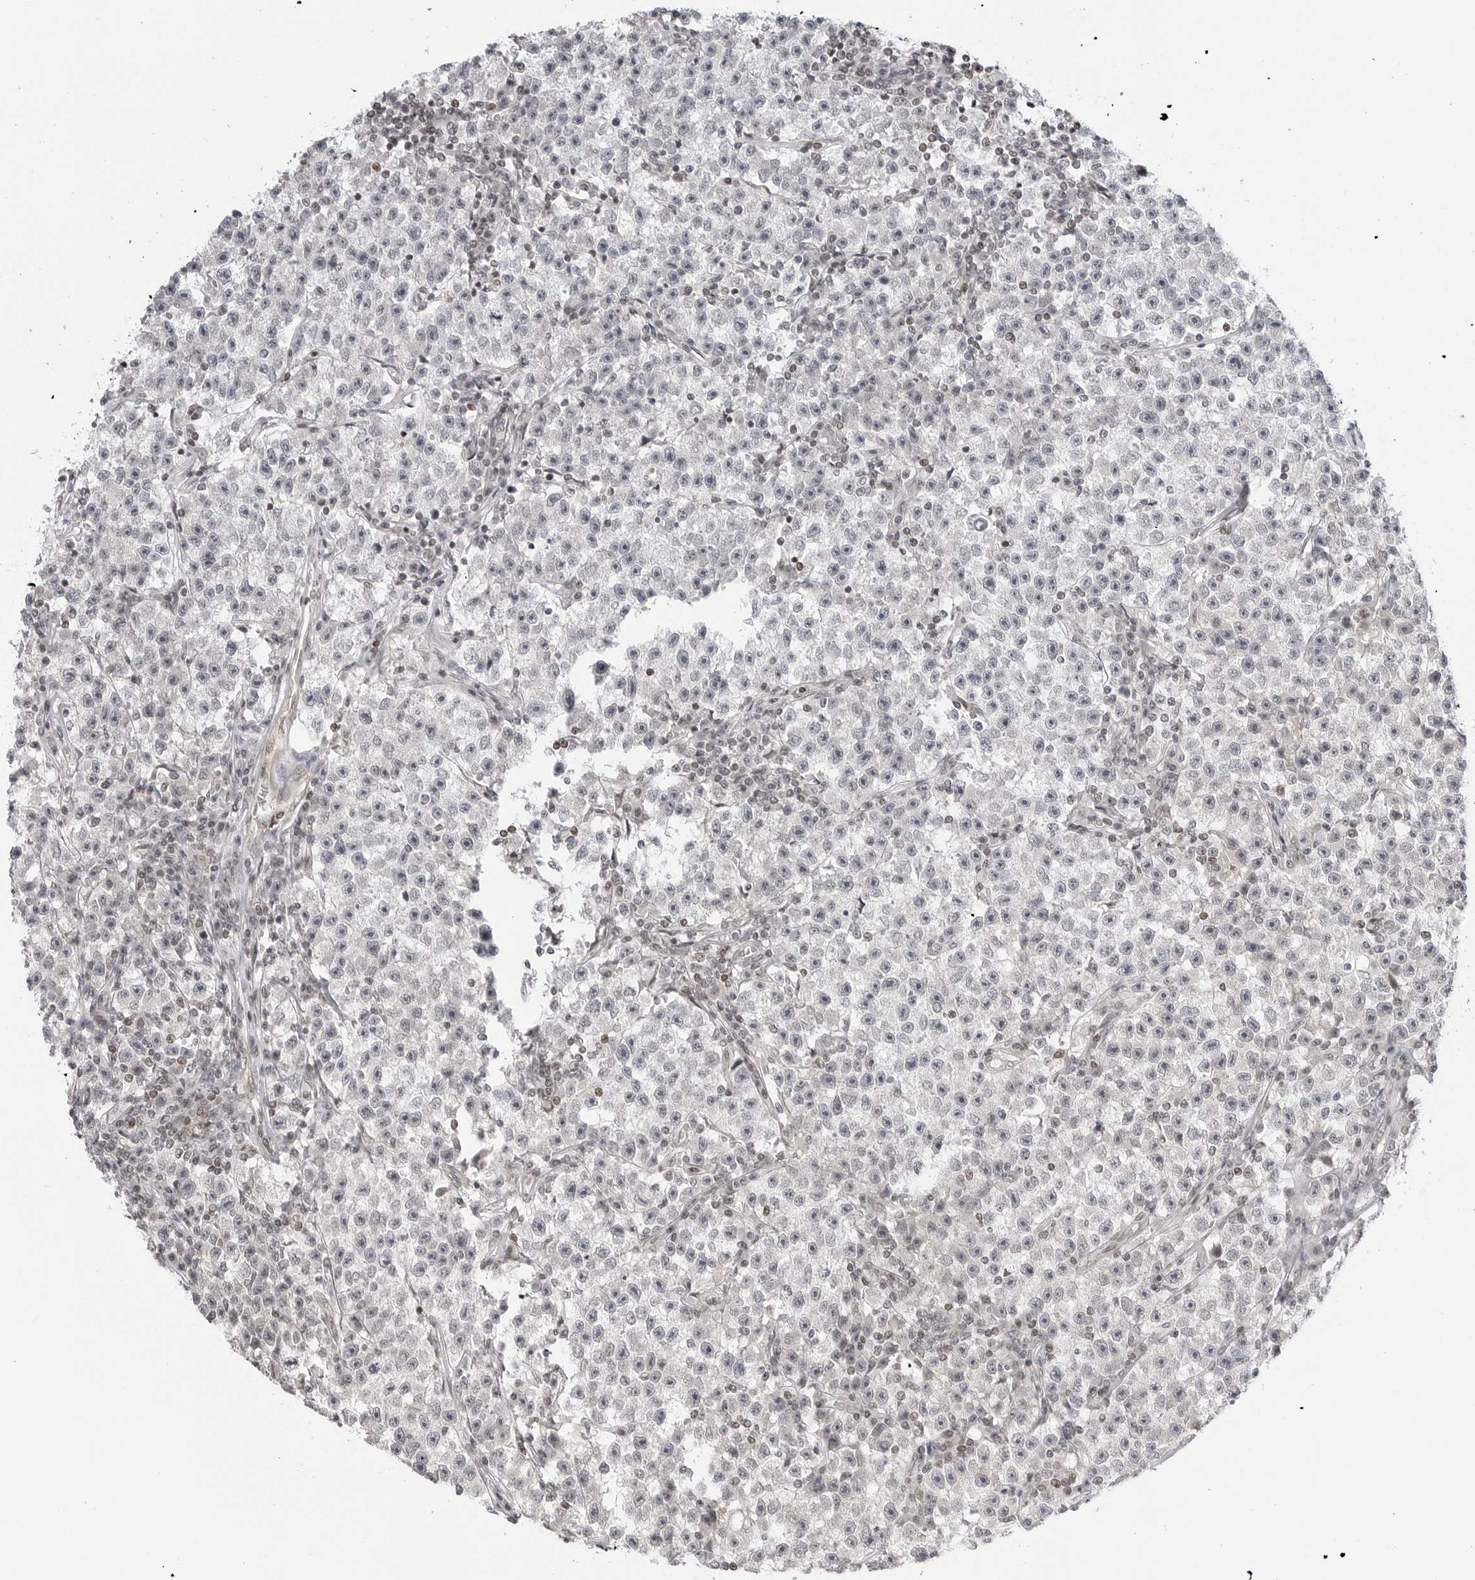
{"staining": {"intensity": "negative", "quantity": "none", "location": "none"}, "tissue": "testis cancer", "cell_type": "Tumor cells", "image_type": "cancer", "snomed": [{"axis": "morphology", "description": "Seminoma, NOS"}, {"axis": "topography", "description": "Testis"}], "caption": "This is a micrograph of IHC staining of testis seminoma, which shows no expression in tumor cells.", "gene": "C8orf33", "patient": {"sex": "male", "age": 22}}